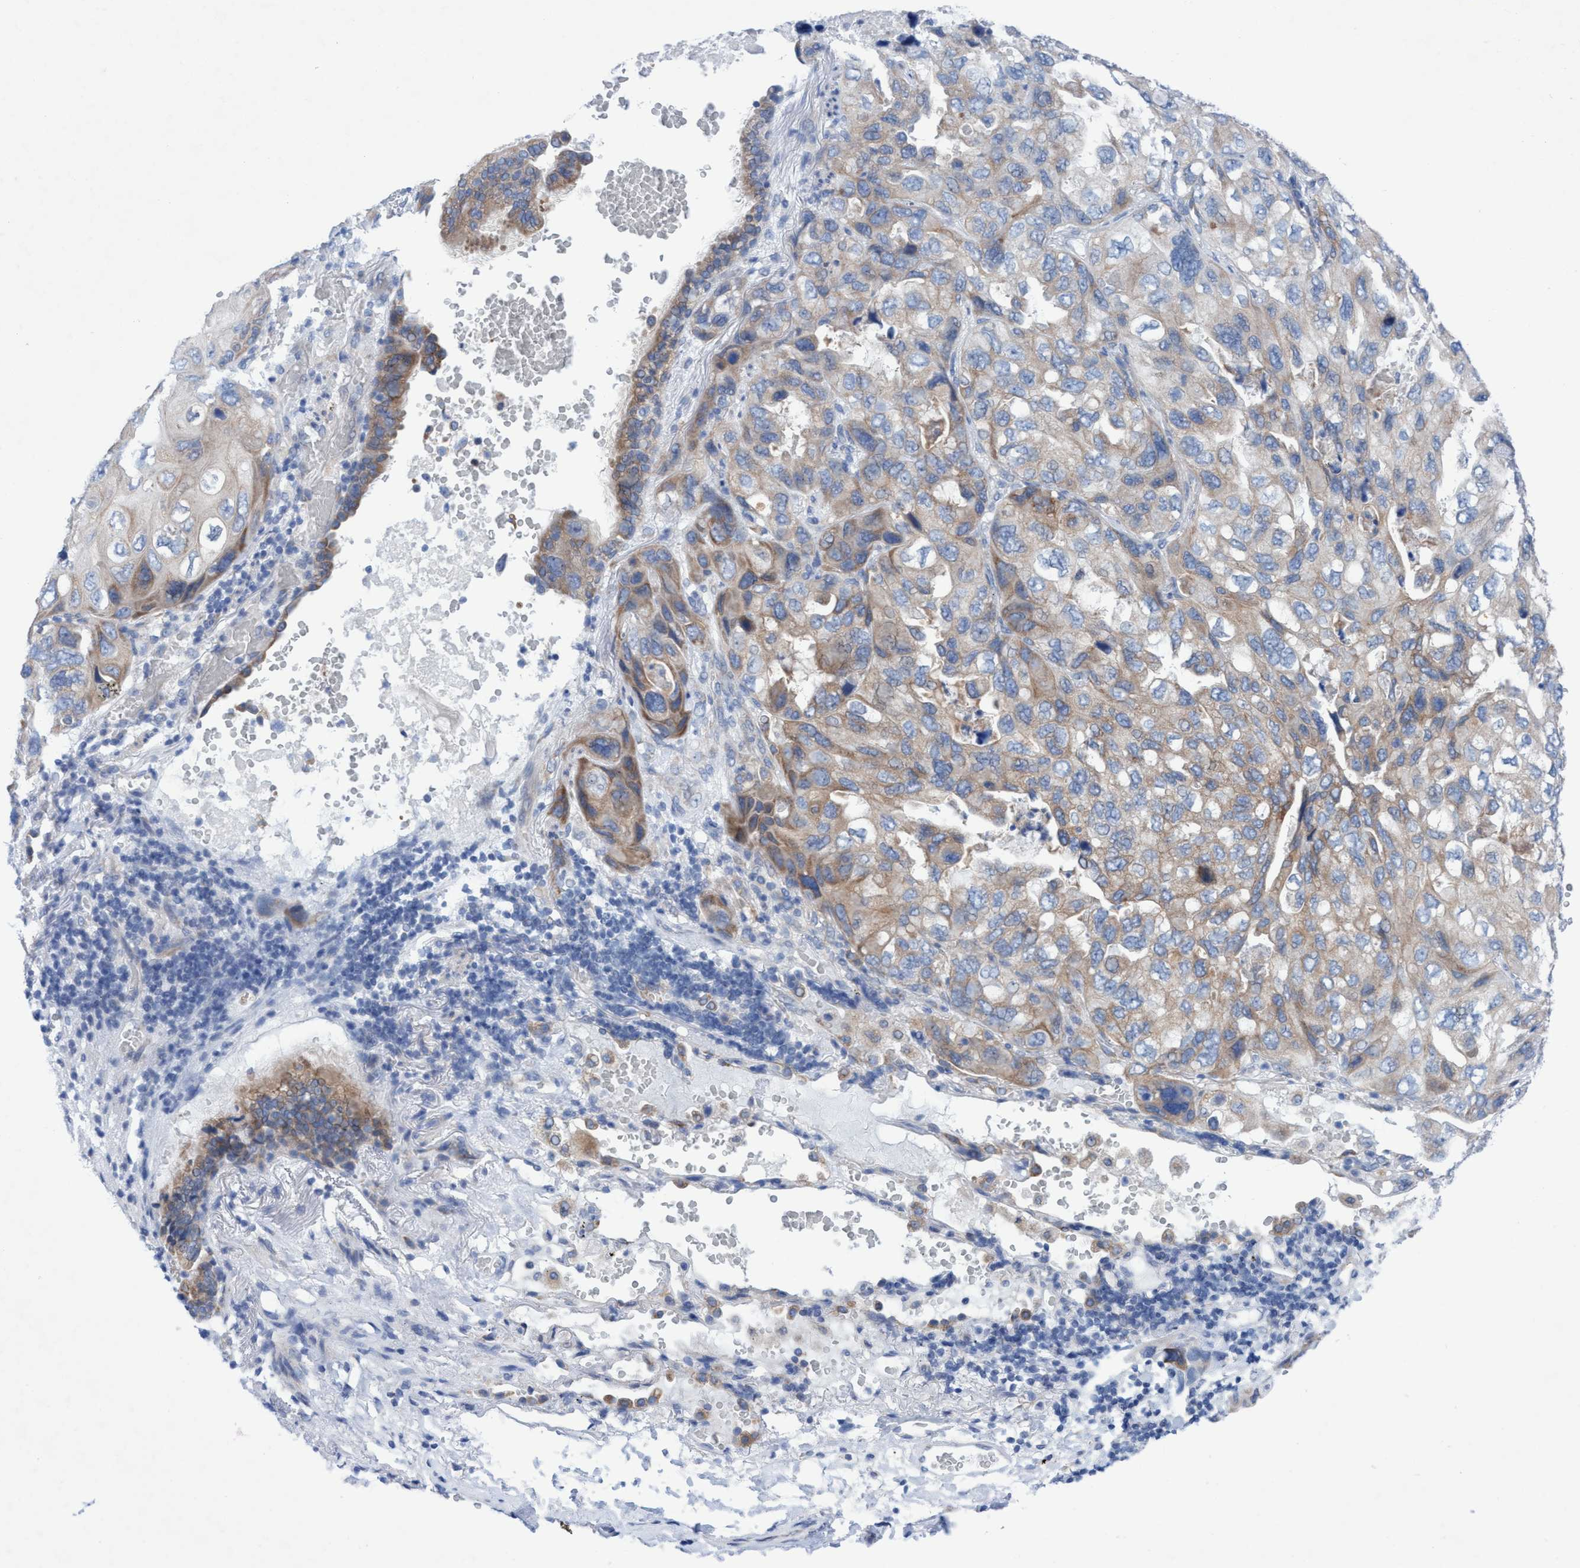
{"staining": {"intensity": "weak", "quantity": ">75%", "location": "cytoplasmic/membranous"}, "tissue": "lung cancer", "cell_type": "Tumor cells", "image_type": "cancer", "snomed": [{"axis": "morphology", "description": "Squamous cell carcinoma, NOS"}, {"axis": "topography", "description": "Lung"}], "caption": "Immunohistochemical staining of human squamous cell carcinoma (lung) shows low levels of weak cytoplasmic/membranous positivity in approximately >75% of tumor cells.", "gene": "RSAD1", "patient": {"sex": "female", "age": 73}}